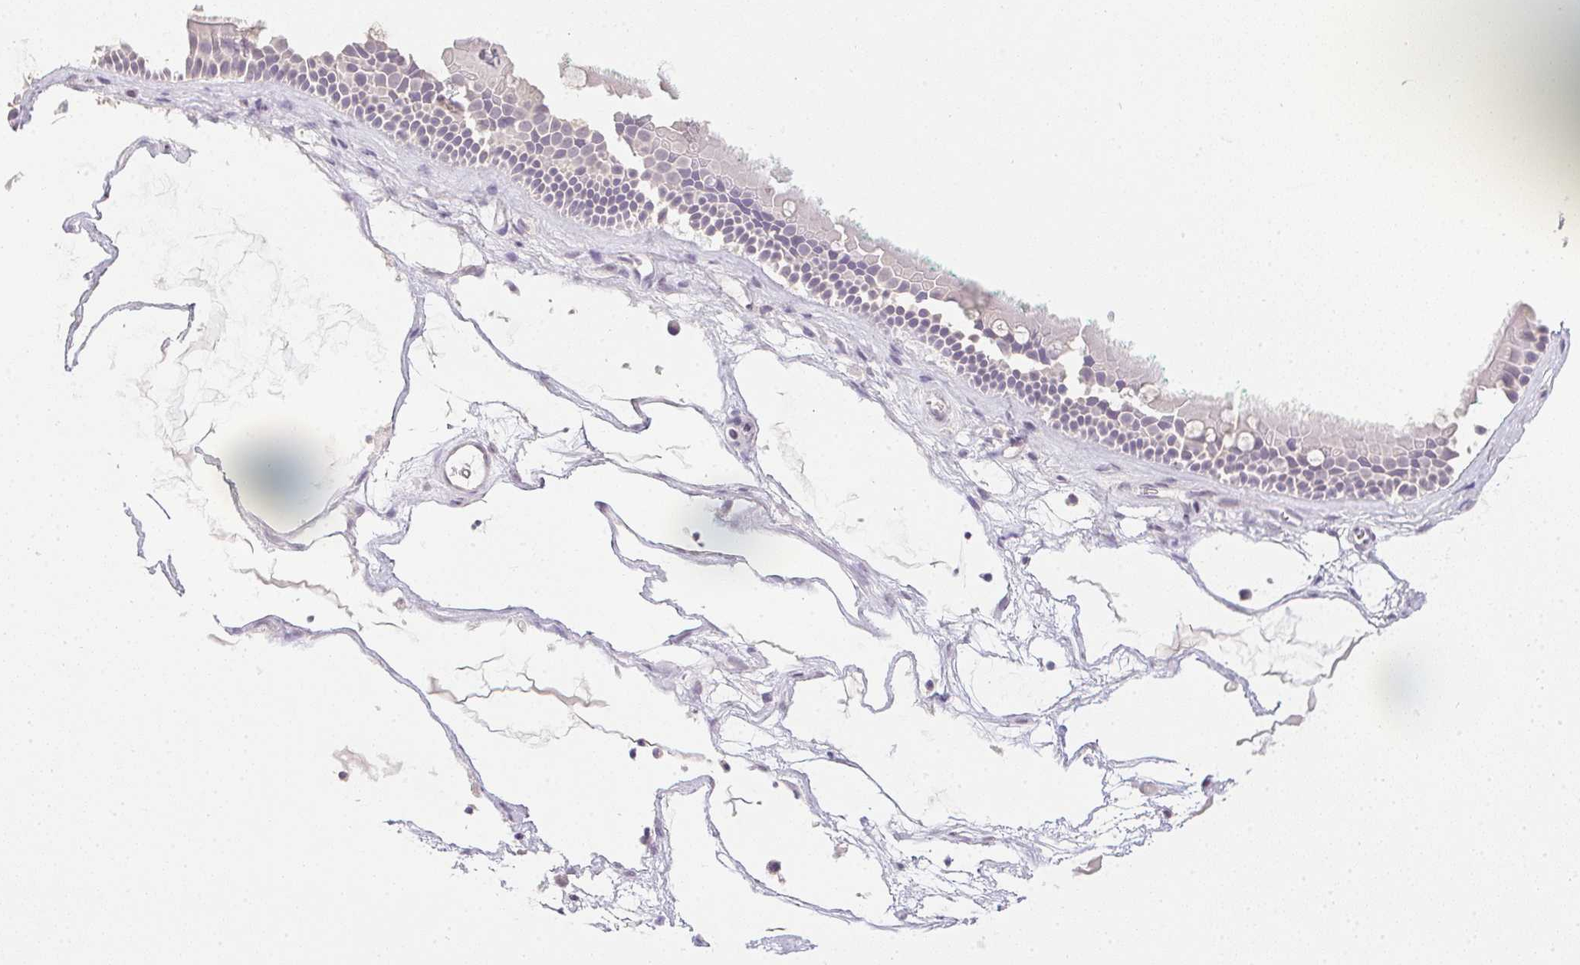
{"staining": {"intensity": "negative", "quantity": "none", "location": "none"}, "tissue": "nasopharynx", "cell_type": "Respiratory epithelial cells", "image_type": "normal", "snomed": [{"axis": "morphology", "description": "Normal tissue, NOS"}, {"axis": "topography", "description": "Nasopharynx"}], "caption": "Respiratory epithelial cells show no significant protein positivity in benign nasopharynx. (Stains: DAB (3,3'-diaminobenzidine) immunohistochemistry (IHC) with hematoxylin counter stain, Microscopy: brightfield microscopy at high magnification).", "gene": "PPY", "patient": {"sex": "male", "age": 68}}